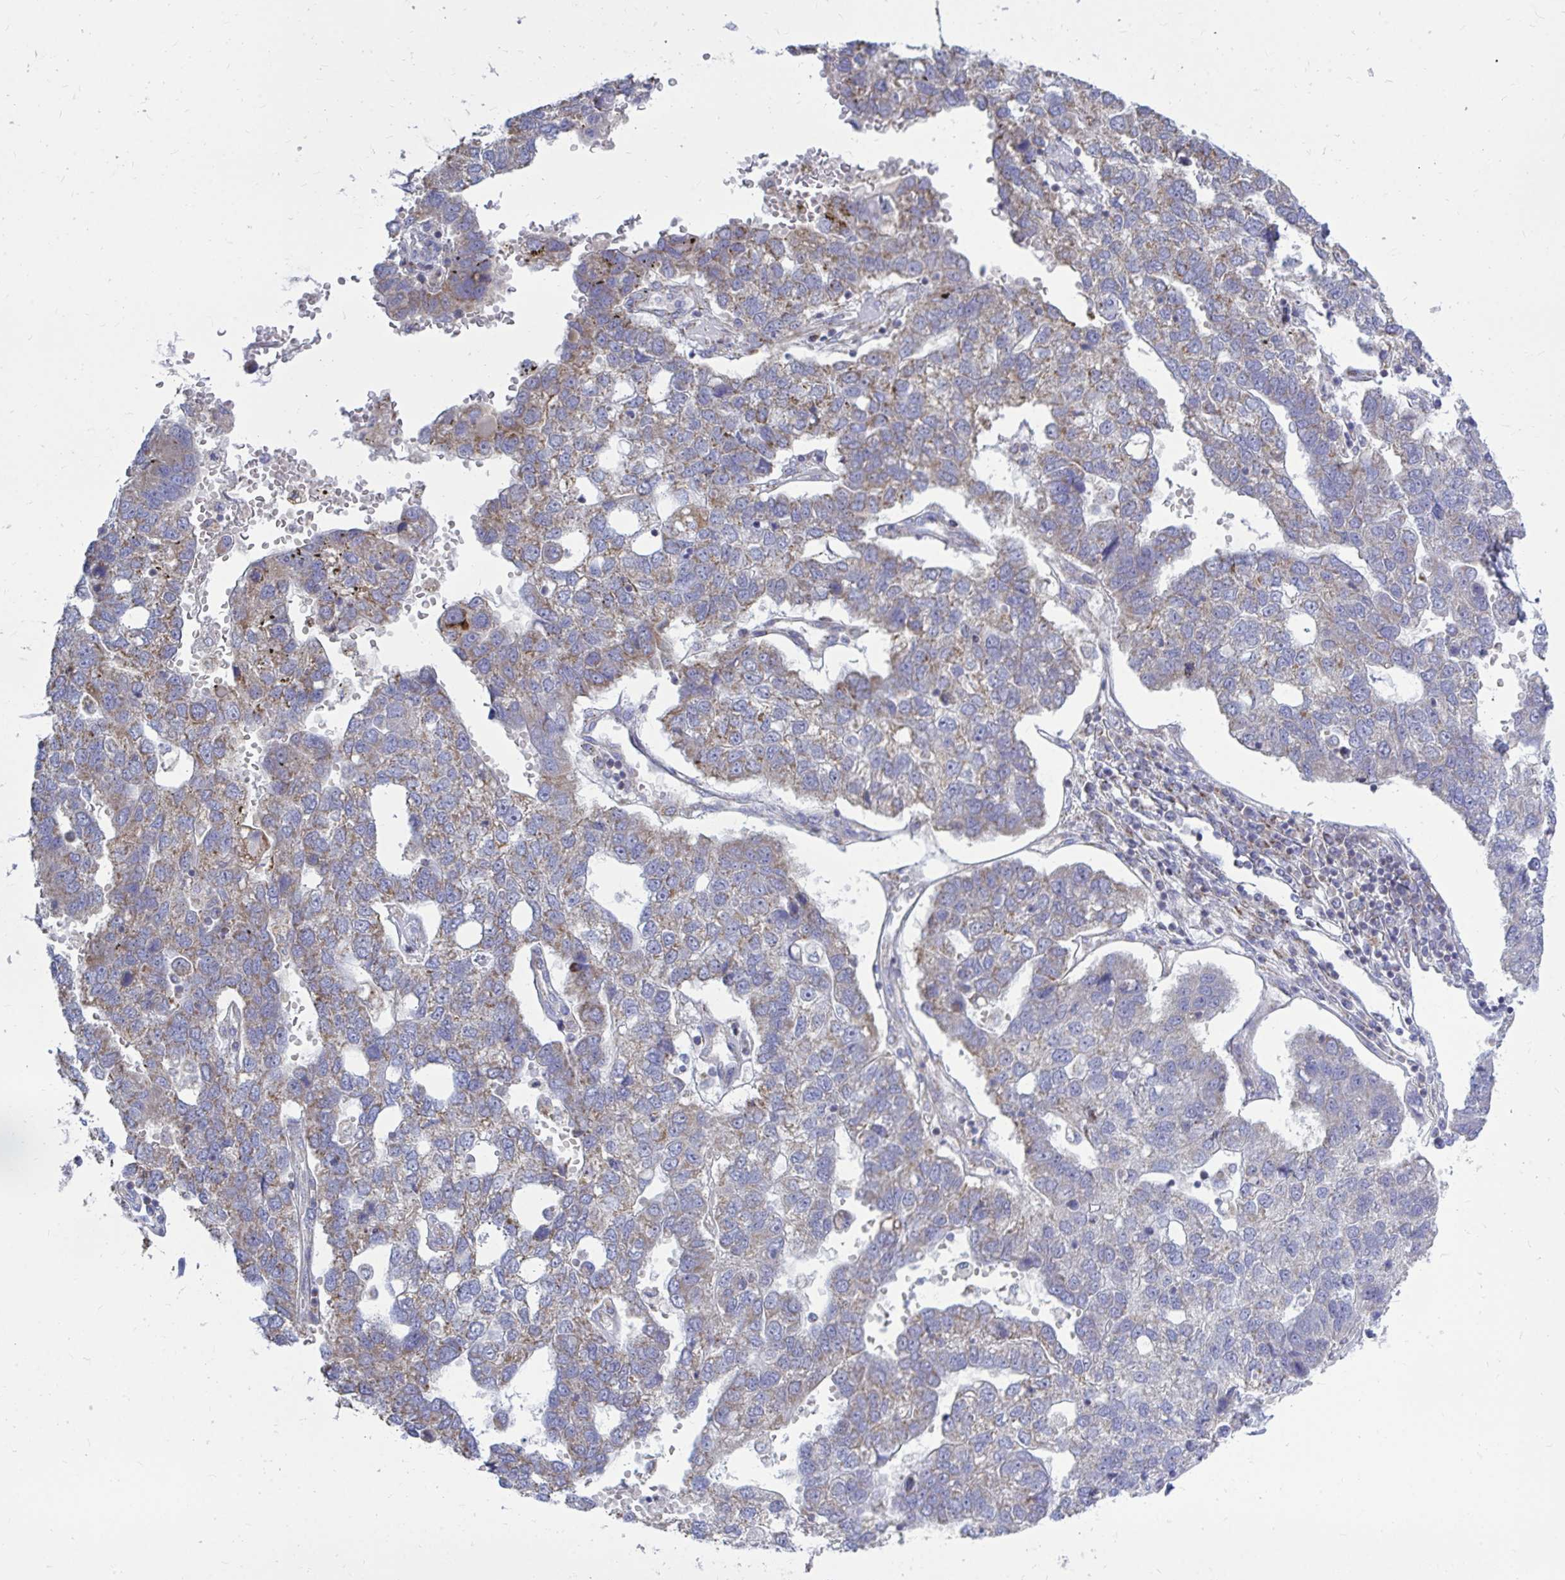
{"staining": {"intensity": "moderate", "quantity": "25%-75%", "location": "cytoplasmic/membranous"}, "tissue": "pancreatic cancer", "cell_type": "Tumor cells", "image_type": "cancer", "snomed": [{"axis": "morphology", "description": "Adenocarcinoma, NOS"}, {"axis": "topography", "description": "Pancreas"}], "caption": "Pancreatic cancer (adenocarcinoma) stained for a protein (brown) demonstrates moderate cytoplasmic/membranous positive staining in approximately 25%-75% of tumor cells.", "gene": "OR10R2", "patient": {"sex": "female", "age": 61}}